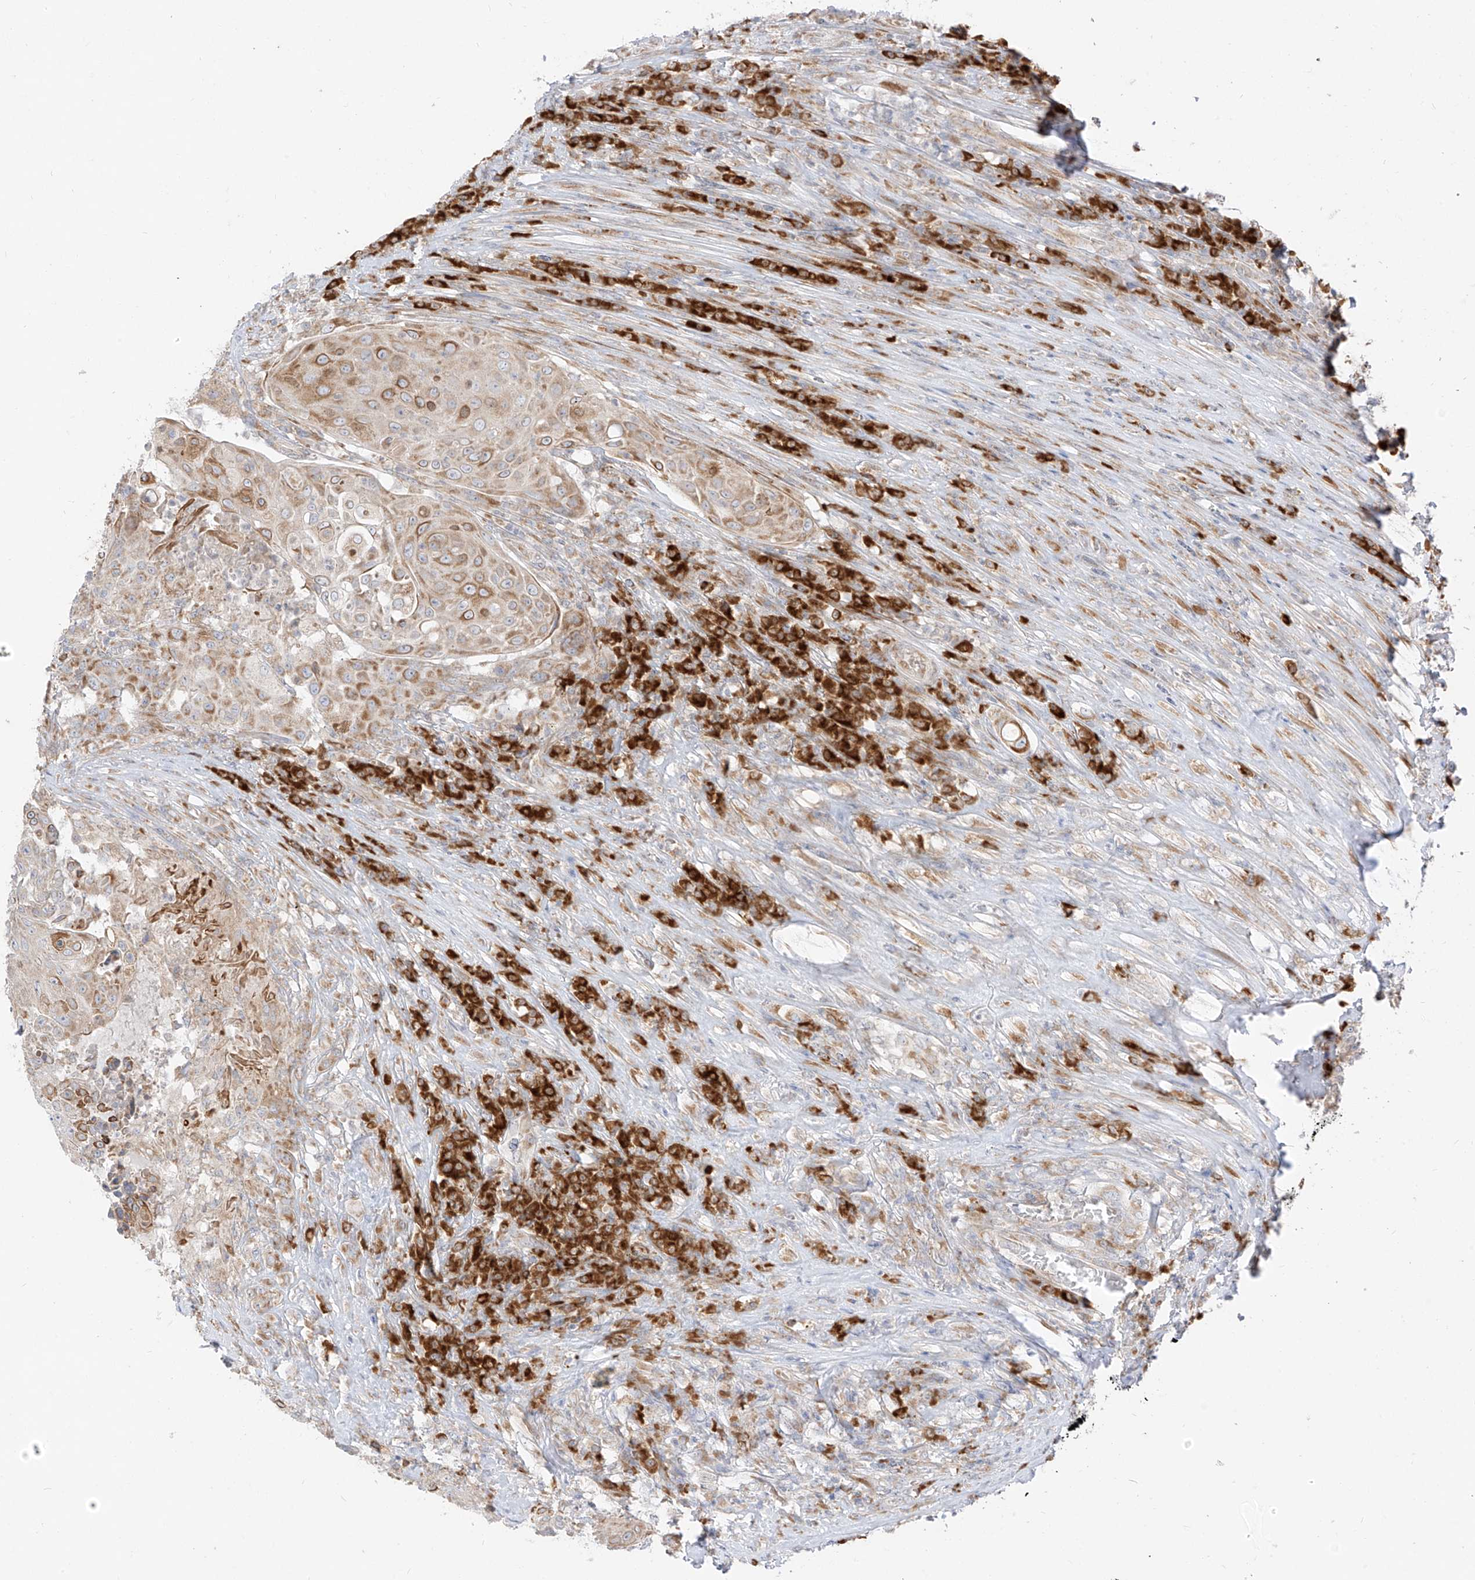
{"staining": {"intensity": "moderate", "quantity": "25%-75%", "location": "cytoplasmic/membranous"}, "tissue": "urothelial cancer", "cell_type": "Tumor cells", "image_type": "cancer", "snomed": [{"axis": "morphology", "description": "Urothelial carcinoma, High grade"}, {"axis": "topography", "description": "Urinary bladder"}], "caption": "Human high-grade urothelial carcinoma stained for a protein (brown) demonstrates moderate cytoplasmic/membranous positive expression in approximately 25%-75% of tumor cells.", "gene": "STT3A", "patient": {"sex": "female", "age": 63}}